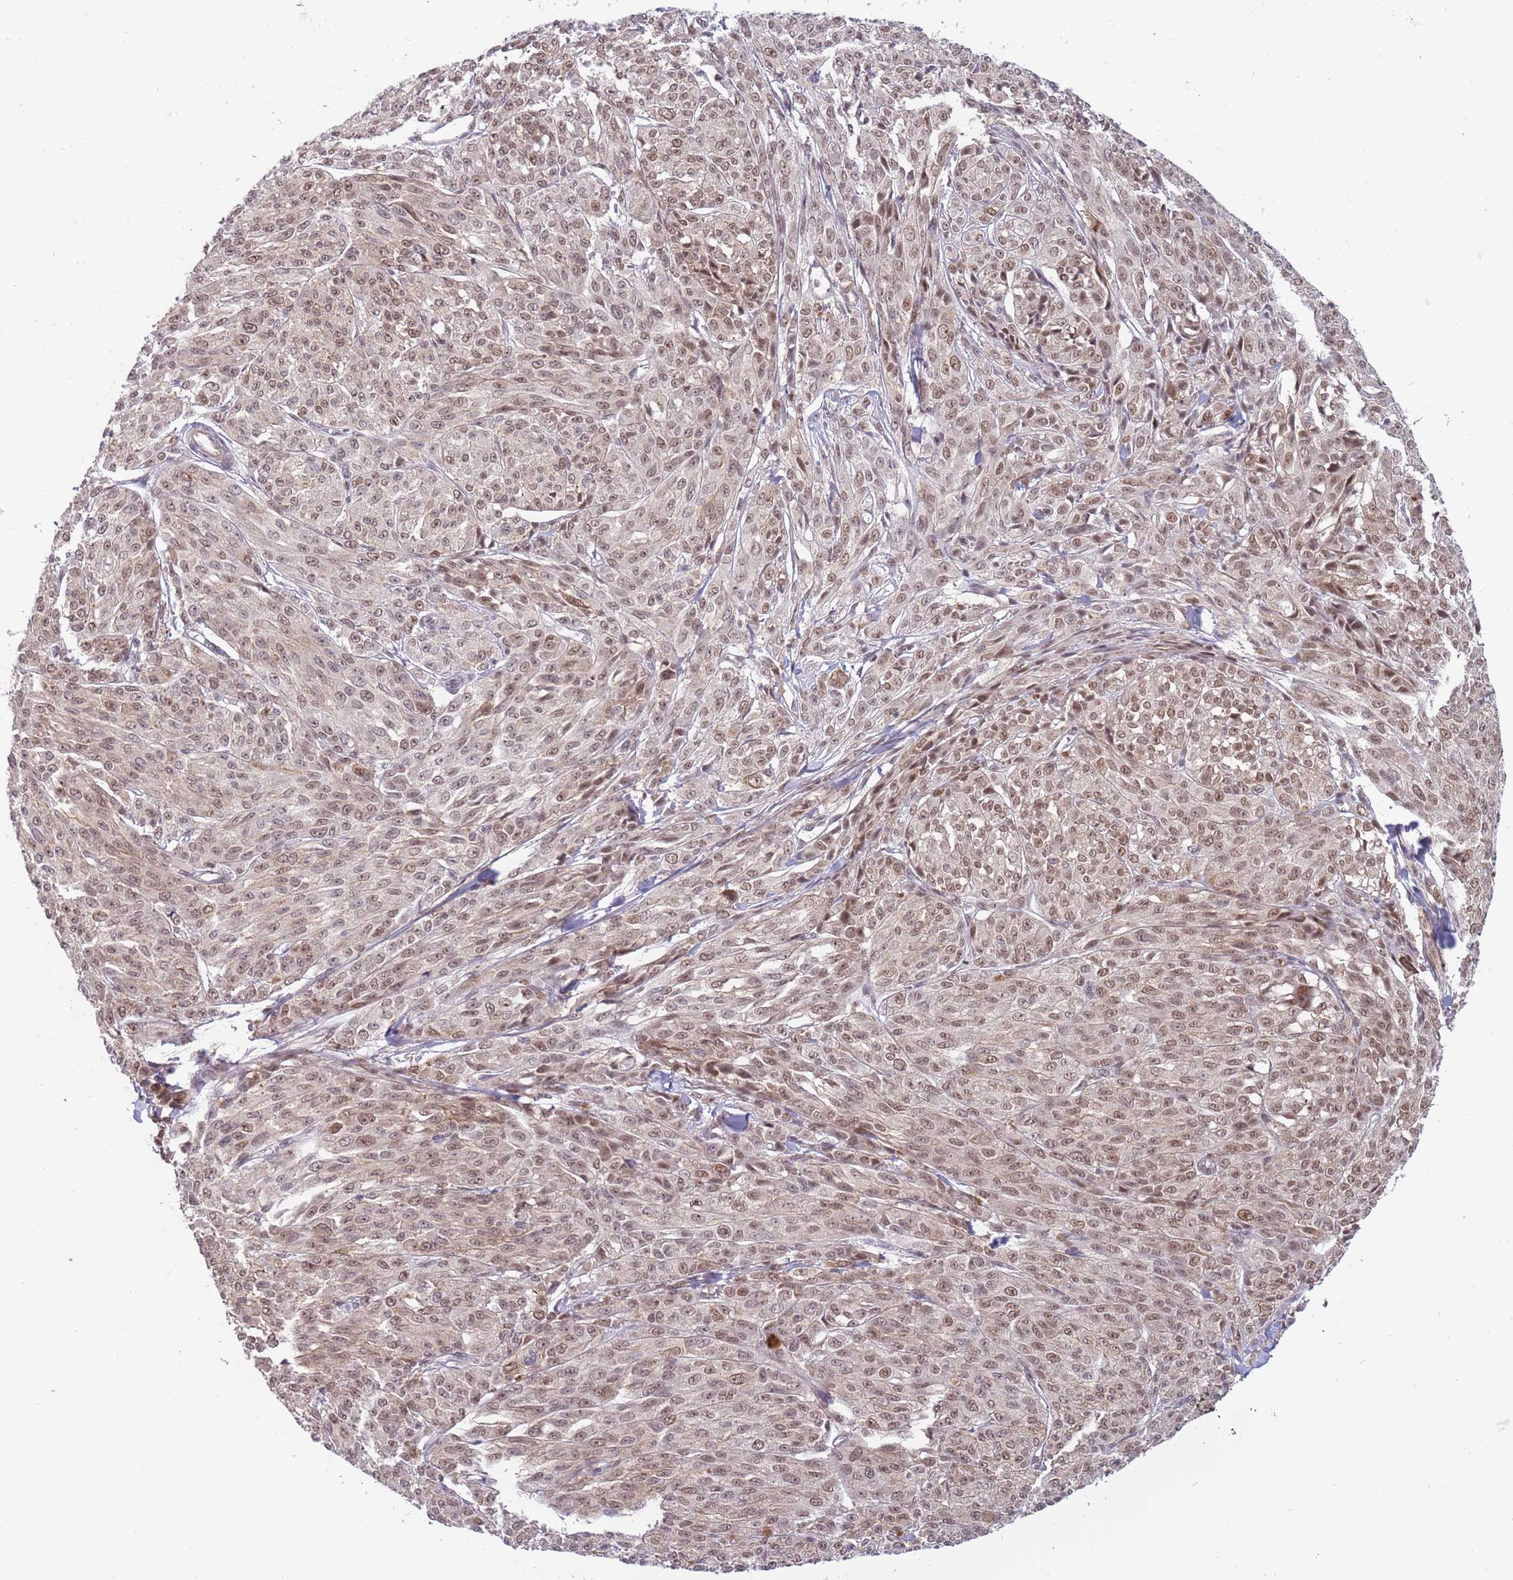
{"staining": {"intensity": "weak", "quantity": ">75%", "location": "nuclear"}, "tissue": "melanoma", "cell_type": "Tumor cells", "image_type": "cancer", "snomed": [{"axis": "morphology", "description": "Malignant melanoma, NOS"}, {"axis": "topography", "description": "Skin"}], "caption": "About >75% of tumor cells in human melanoma display weak nuclear protein staining as visualized by brown immunohistochemical staining.", "gene": "ZBTB7A", "patient": {"sex": "female", "age": 52}}